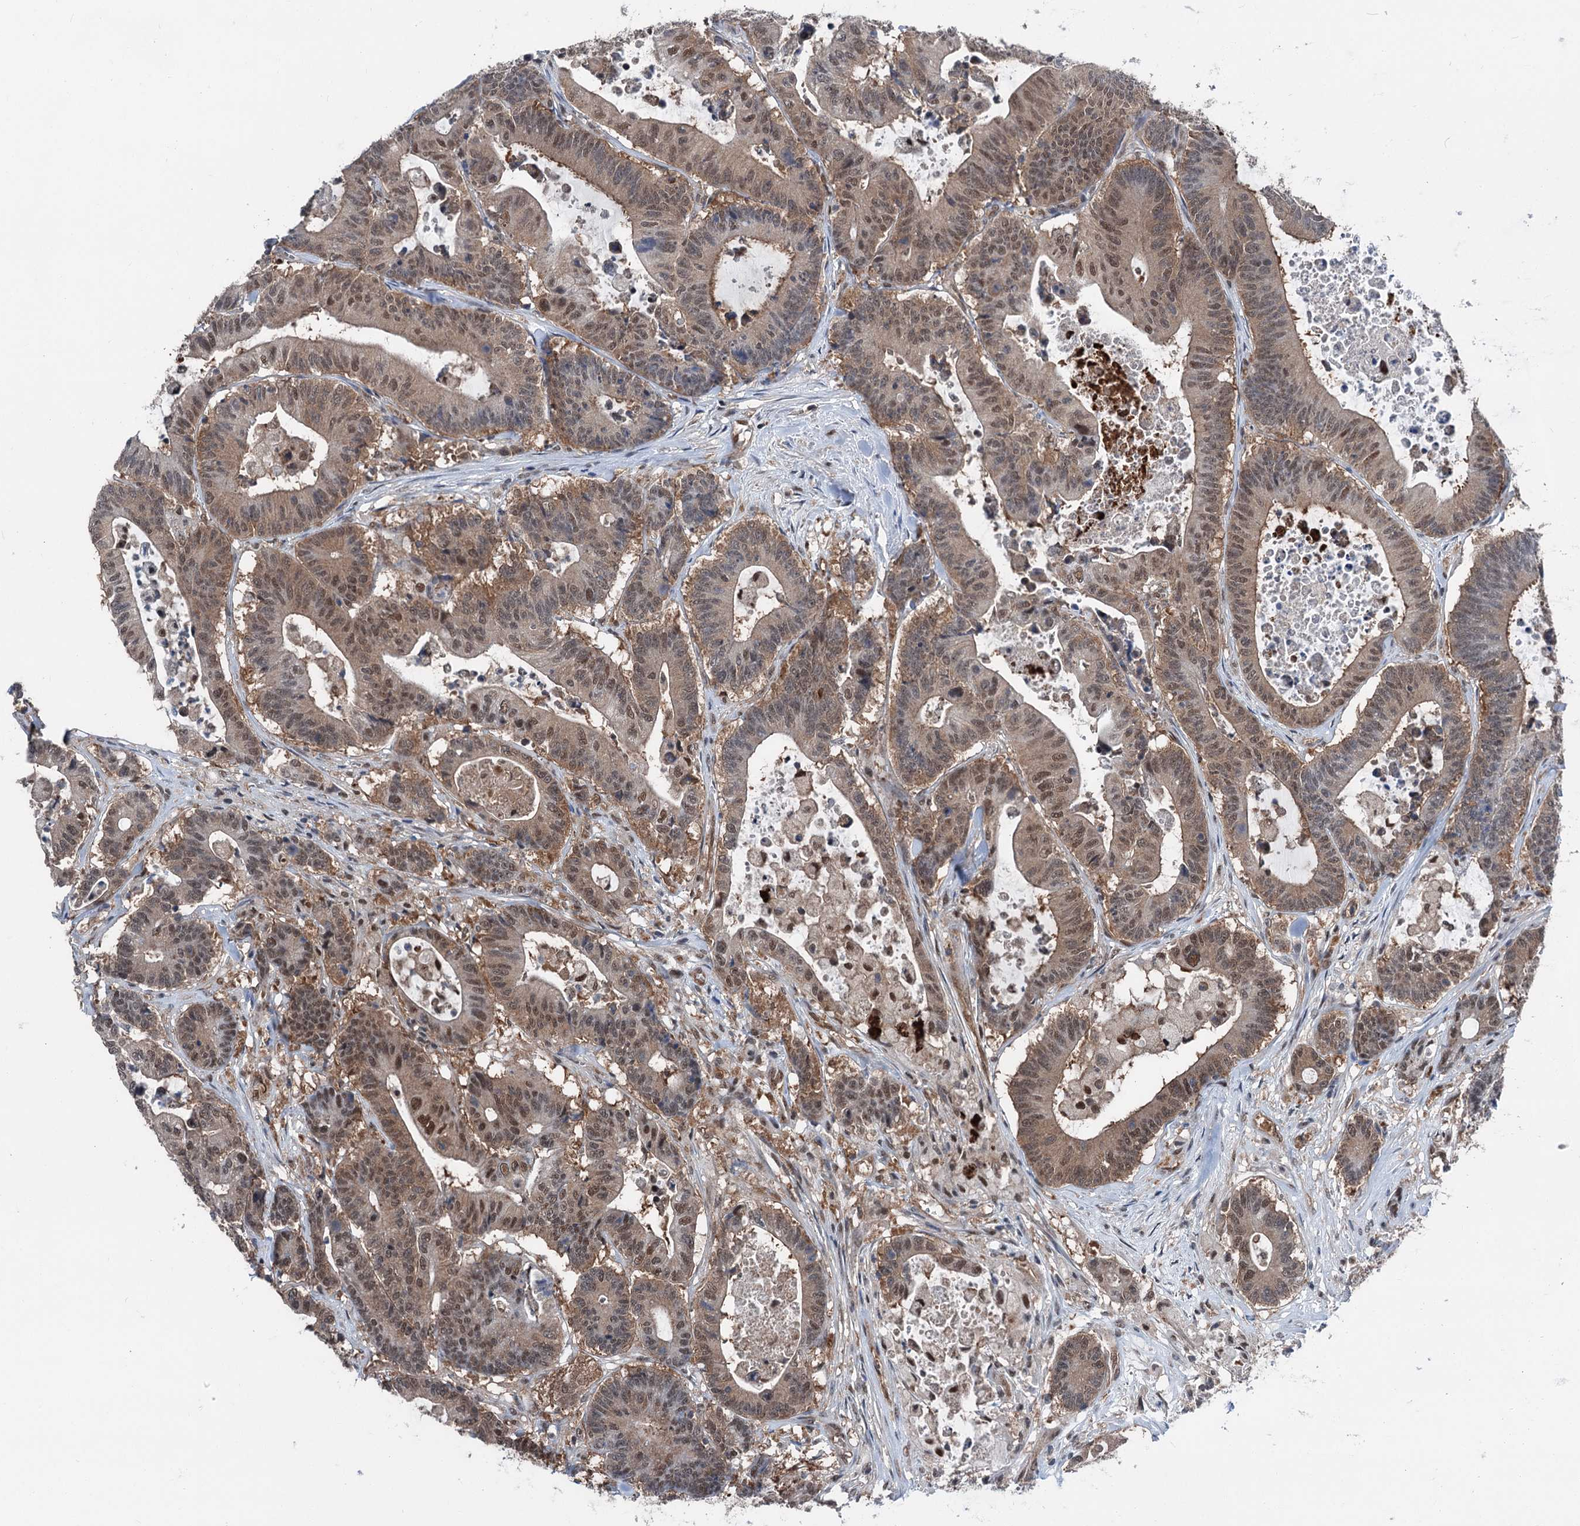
{"staining": {"intensity": "moderate", "quantity": "25%-75%", "location": "cytoplasmic/membranous,nuclear"}, "tissue": "colorectal cancer", "cell_type": "Tumor cells", "image_type": "cancer", "snomed": [{"axis": "morphology", "description": "Adenocarcinoma, NOS"}, {"axis": "topography", "description": "Colon"}], "caption": "This is a photomicrograph of IHC staining of colorectal cancer, which shows moderate staining in the cytoplasmic/membranous and nuclear of tumor cells.", "gene": "PSMD13", "patient": {"sex": "female", "age": 84}}